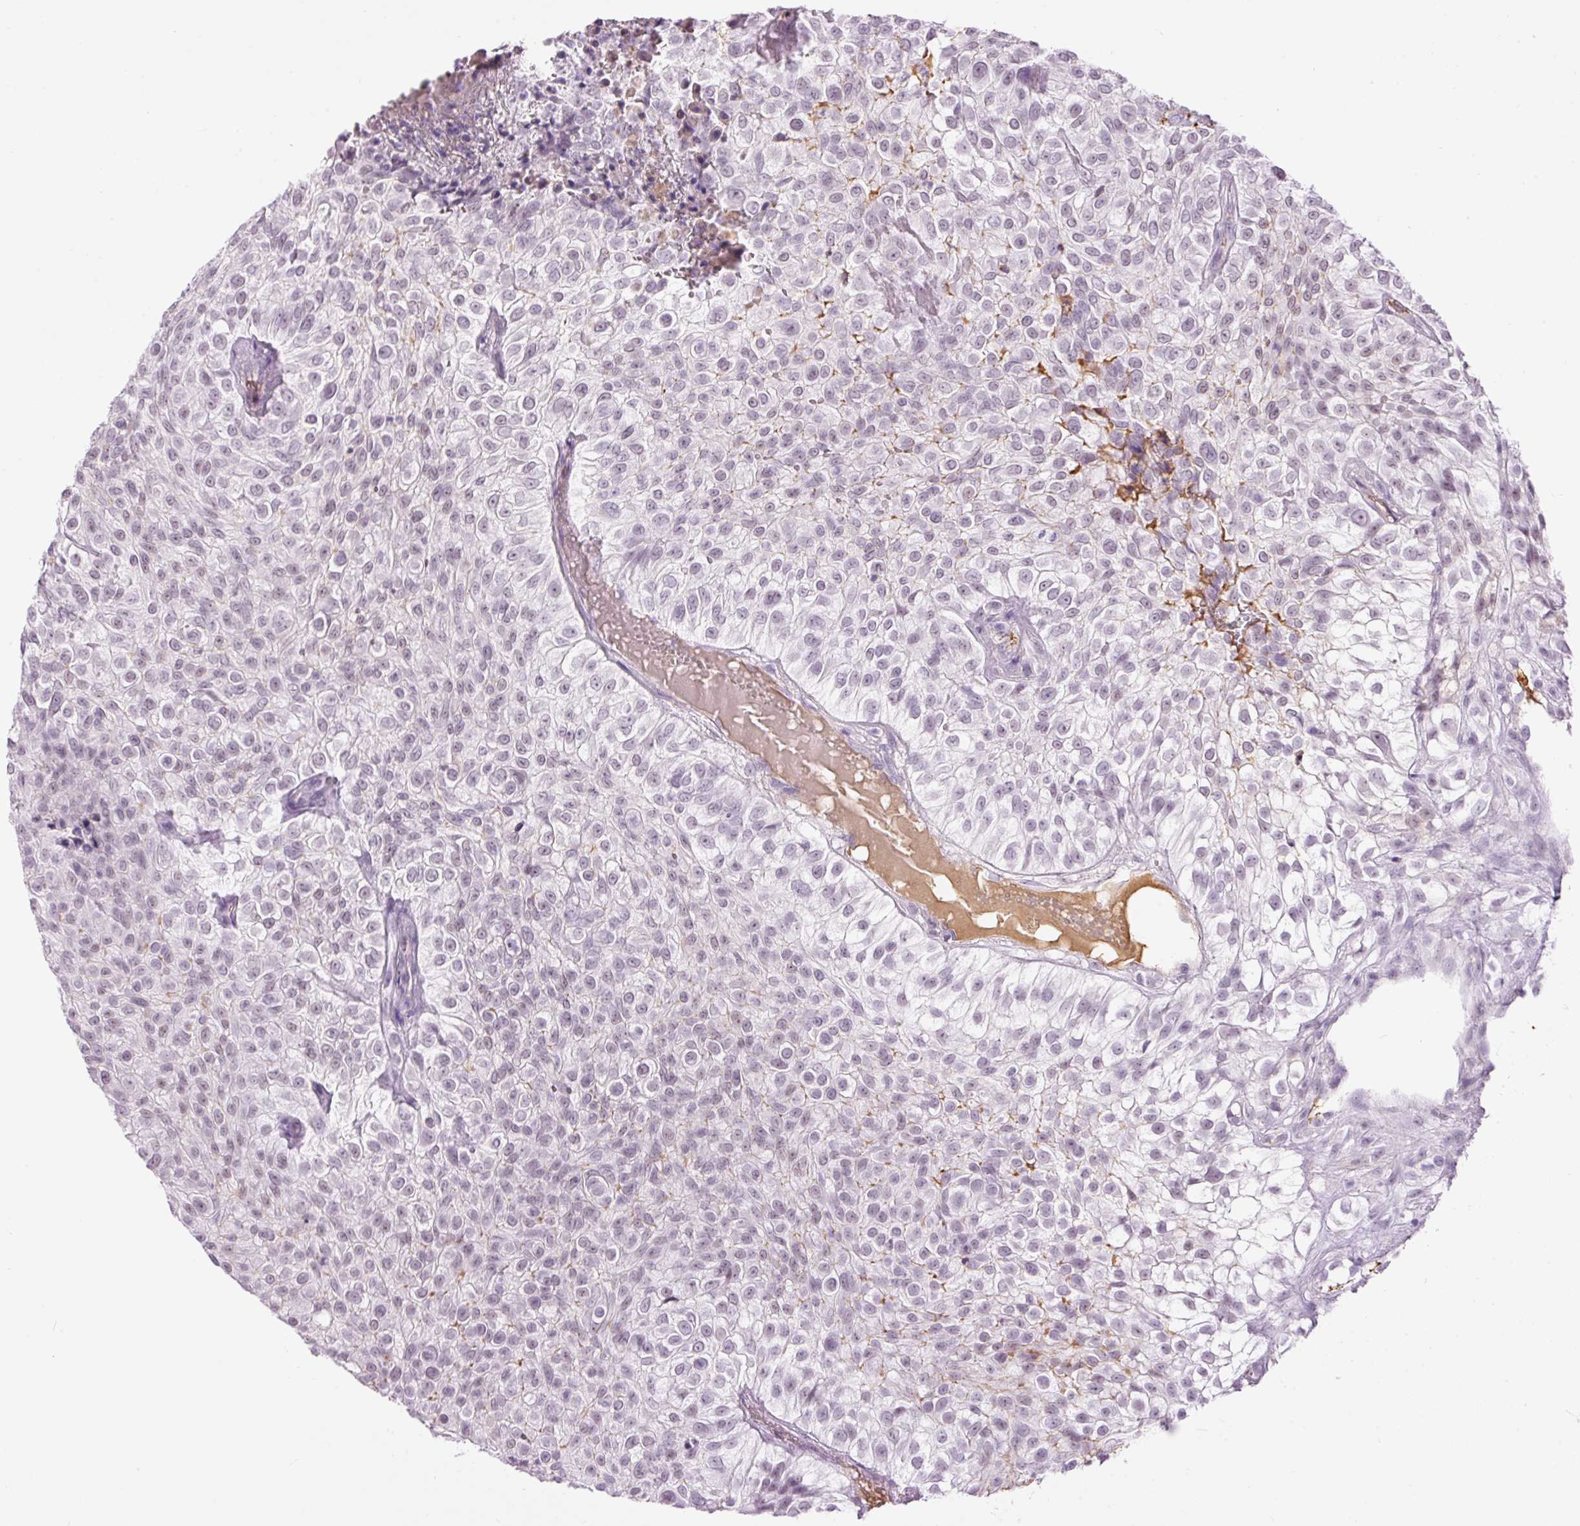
{"staining": {"intensity": "weak", "quantity": "<25%", "location": "nuclear"}, "tissue": "urothelial cancer", "cell_type": "Tumor cells", "image_type": "cancer", "snomed": [{"axis": "morphology", "description": "Urothelial carcinoma, High grade"}, {"axis": "topography", "description": "Urinary bladder"}], "caption": "High power microscopy photomicrograph of an IHC image of high-grade urothelial carcinoma, revealing no significant expression in tumor cells.", "gene": "PRPF38B", "patient": {"sex": "male", "age": 56}}